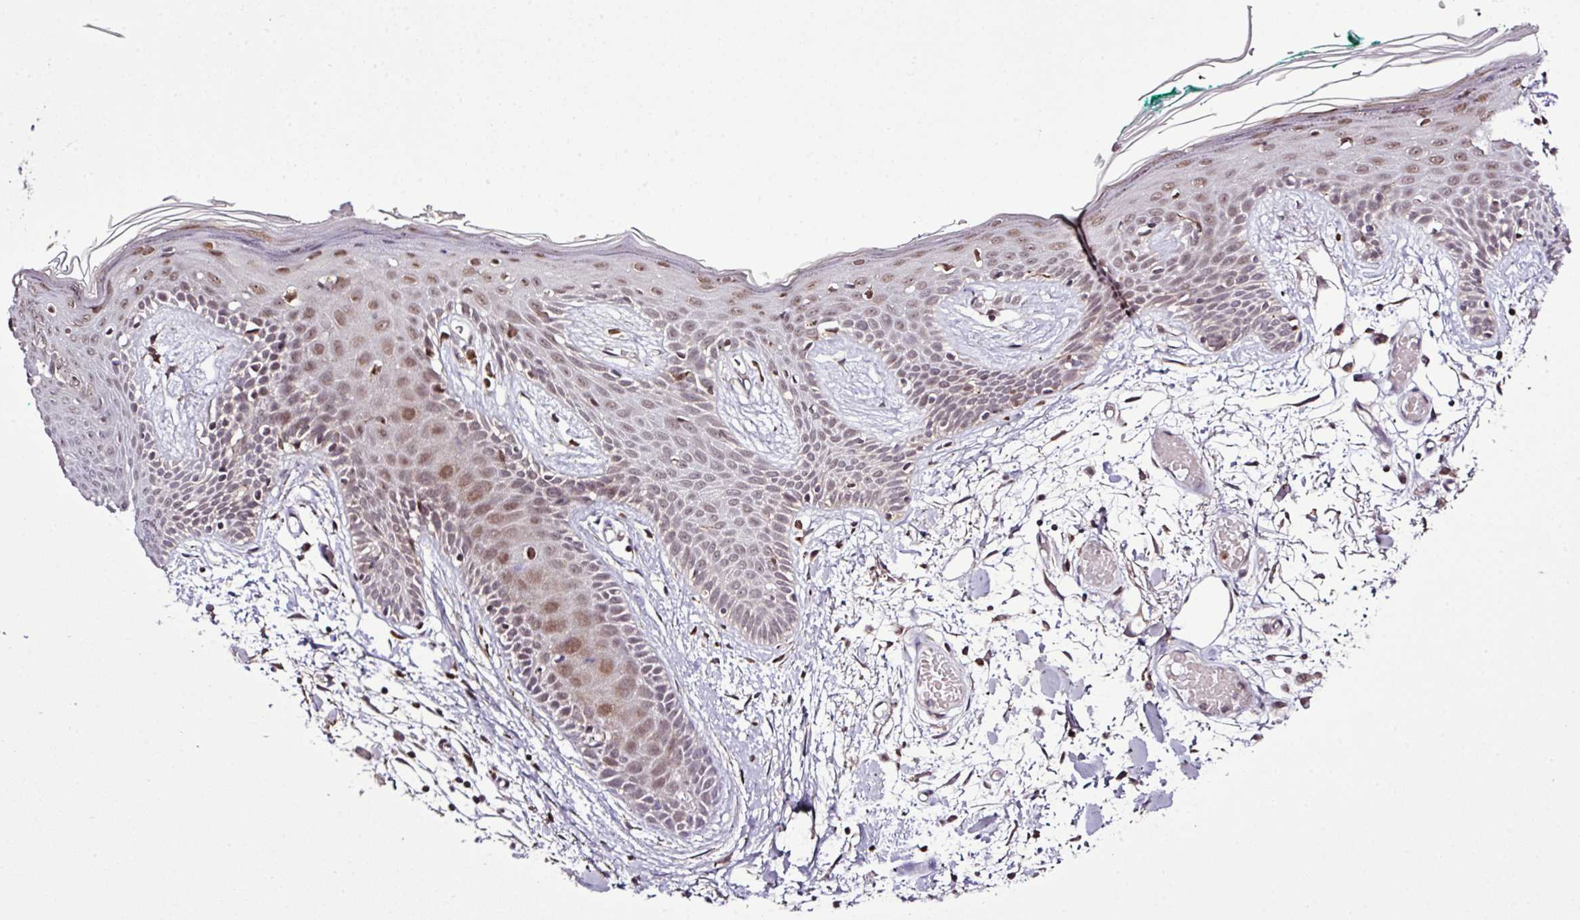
{"staining": {"intensity": "moderate", "quantity": ">75%", "location": "cytoplasmic/membranous"}, "tissue": "skin", "cell_type": "Fibroblasts", "image_type": "normal", "snomed": [{"axis": "morphology", "description": "Normal tissue, NOS"}, {"axis": "topography", "description": "Skin"}], "caption": "Approximately >75% of fibroblasts in benign skin show moderate cytoplasmic/membranous protein staining as visualized by brown immunohistochemical staining.", "gene": "SMCO4", "patient": {"sex": "male", "age": 79}}